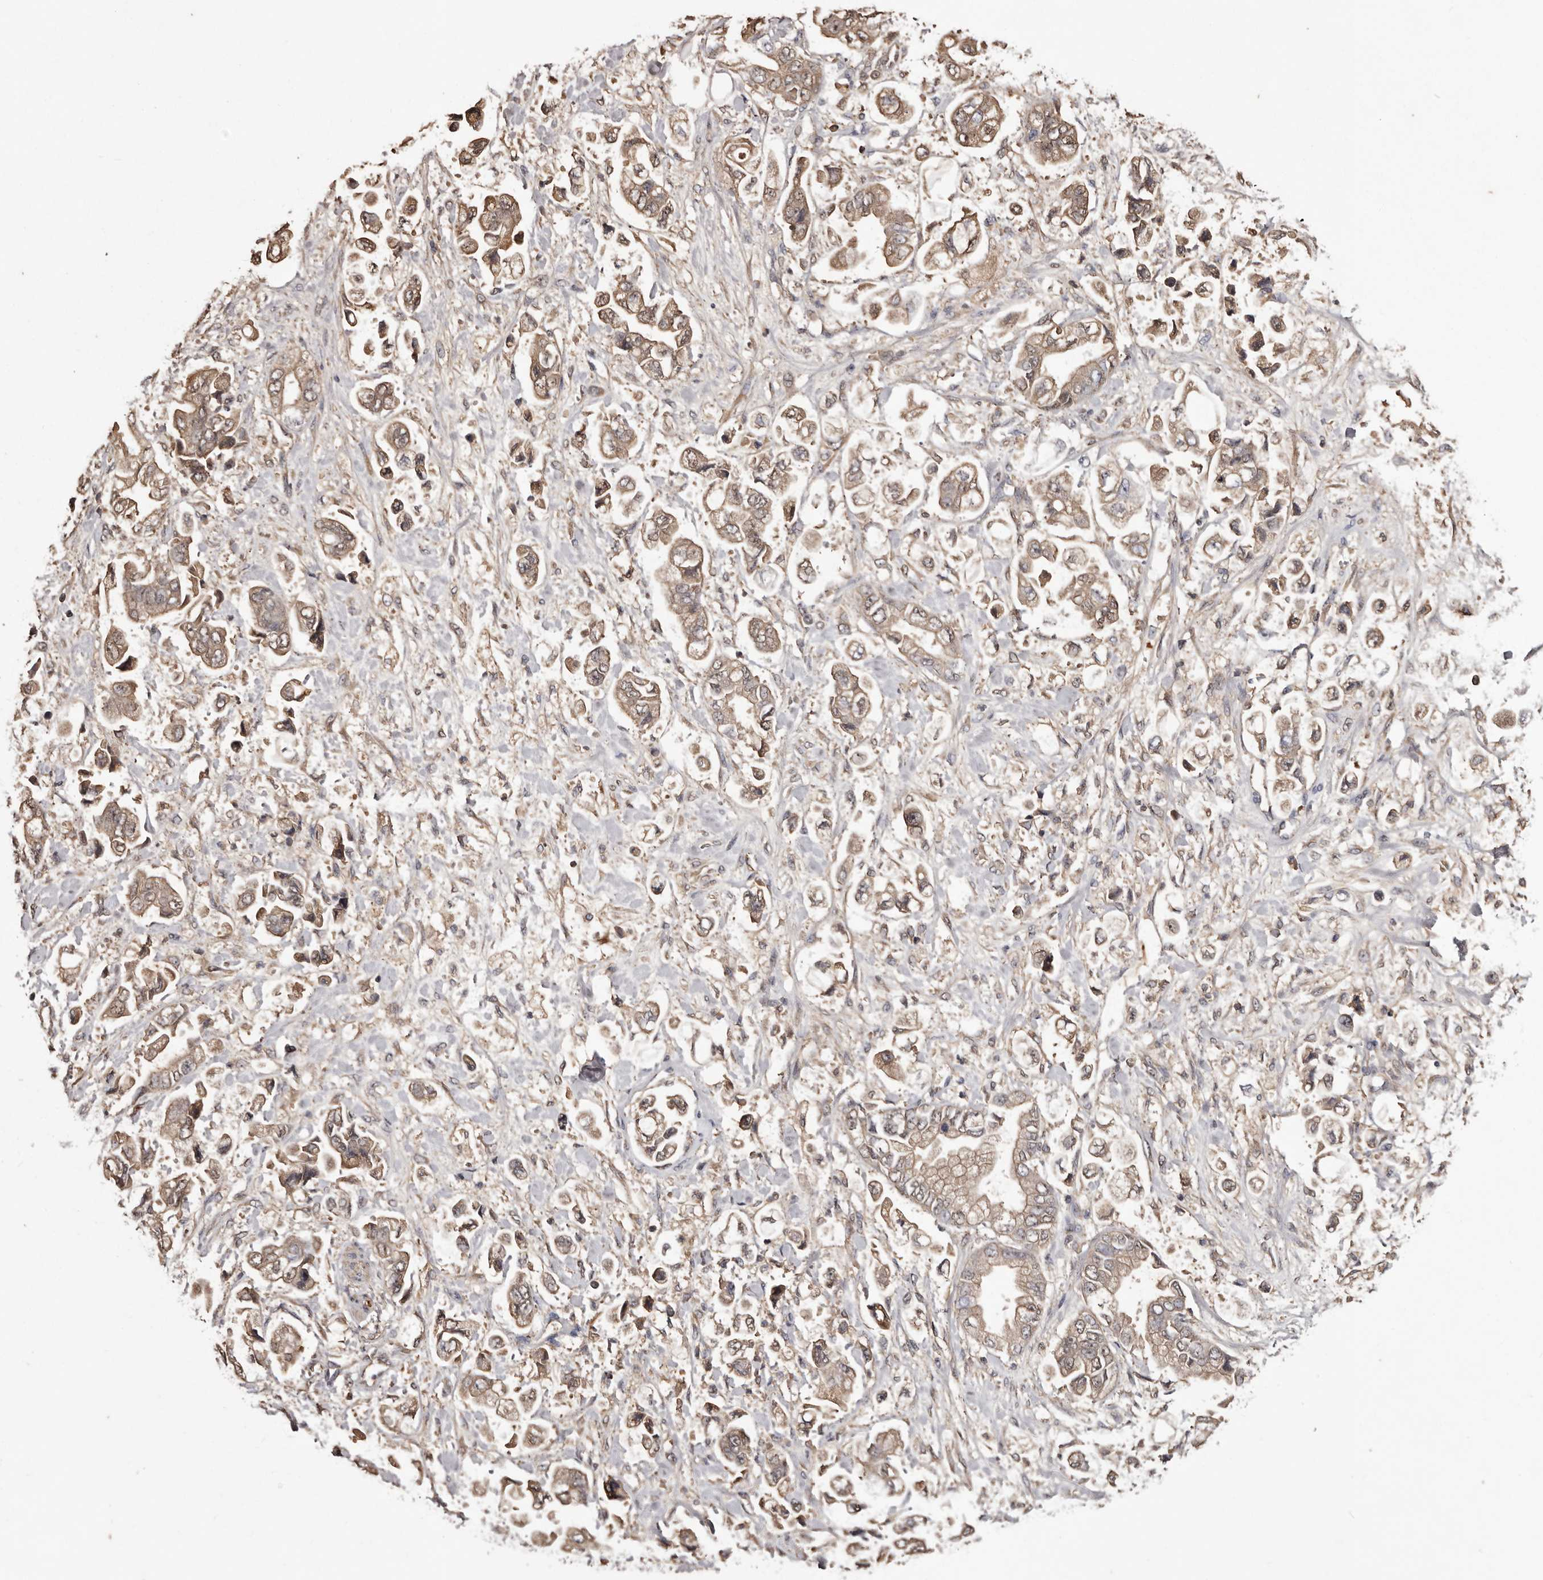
{"staining": {"intensity": "weak", "quantity": ">75%", "location": "cytoplasmic/membranous"}, "tissue": "stomach cancer", "cell_type": "Tumor cells", "image_type": "cancer", "snomed": [{"axis": "morphology", "description": "Normal tissue, NOS"}, {"axis": "morphology", "description": "Adenocarcinoma, NOS"}, {"axis": "topography", "description": "Stomach"}], "caption": "Stomach cancer stained with DAB (3,3'-diaminobenzidine) IHC displays low levels of weak cytoplasmic/membranous positivity in about >75% of tumor cells.", "gene": "CYP1B1", "patient": {"sex": "male", "age": 62}}